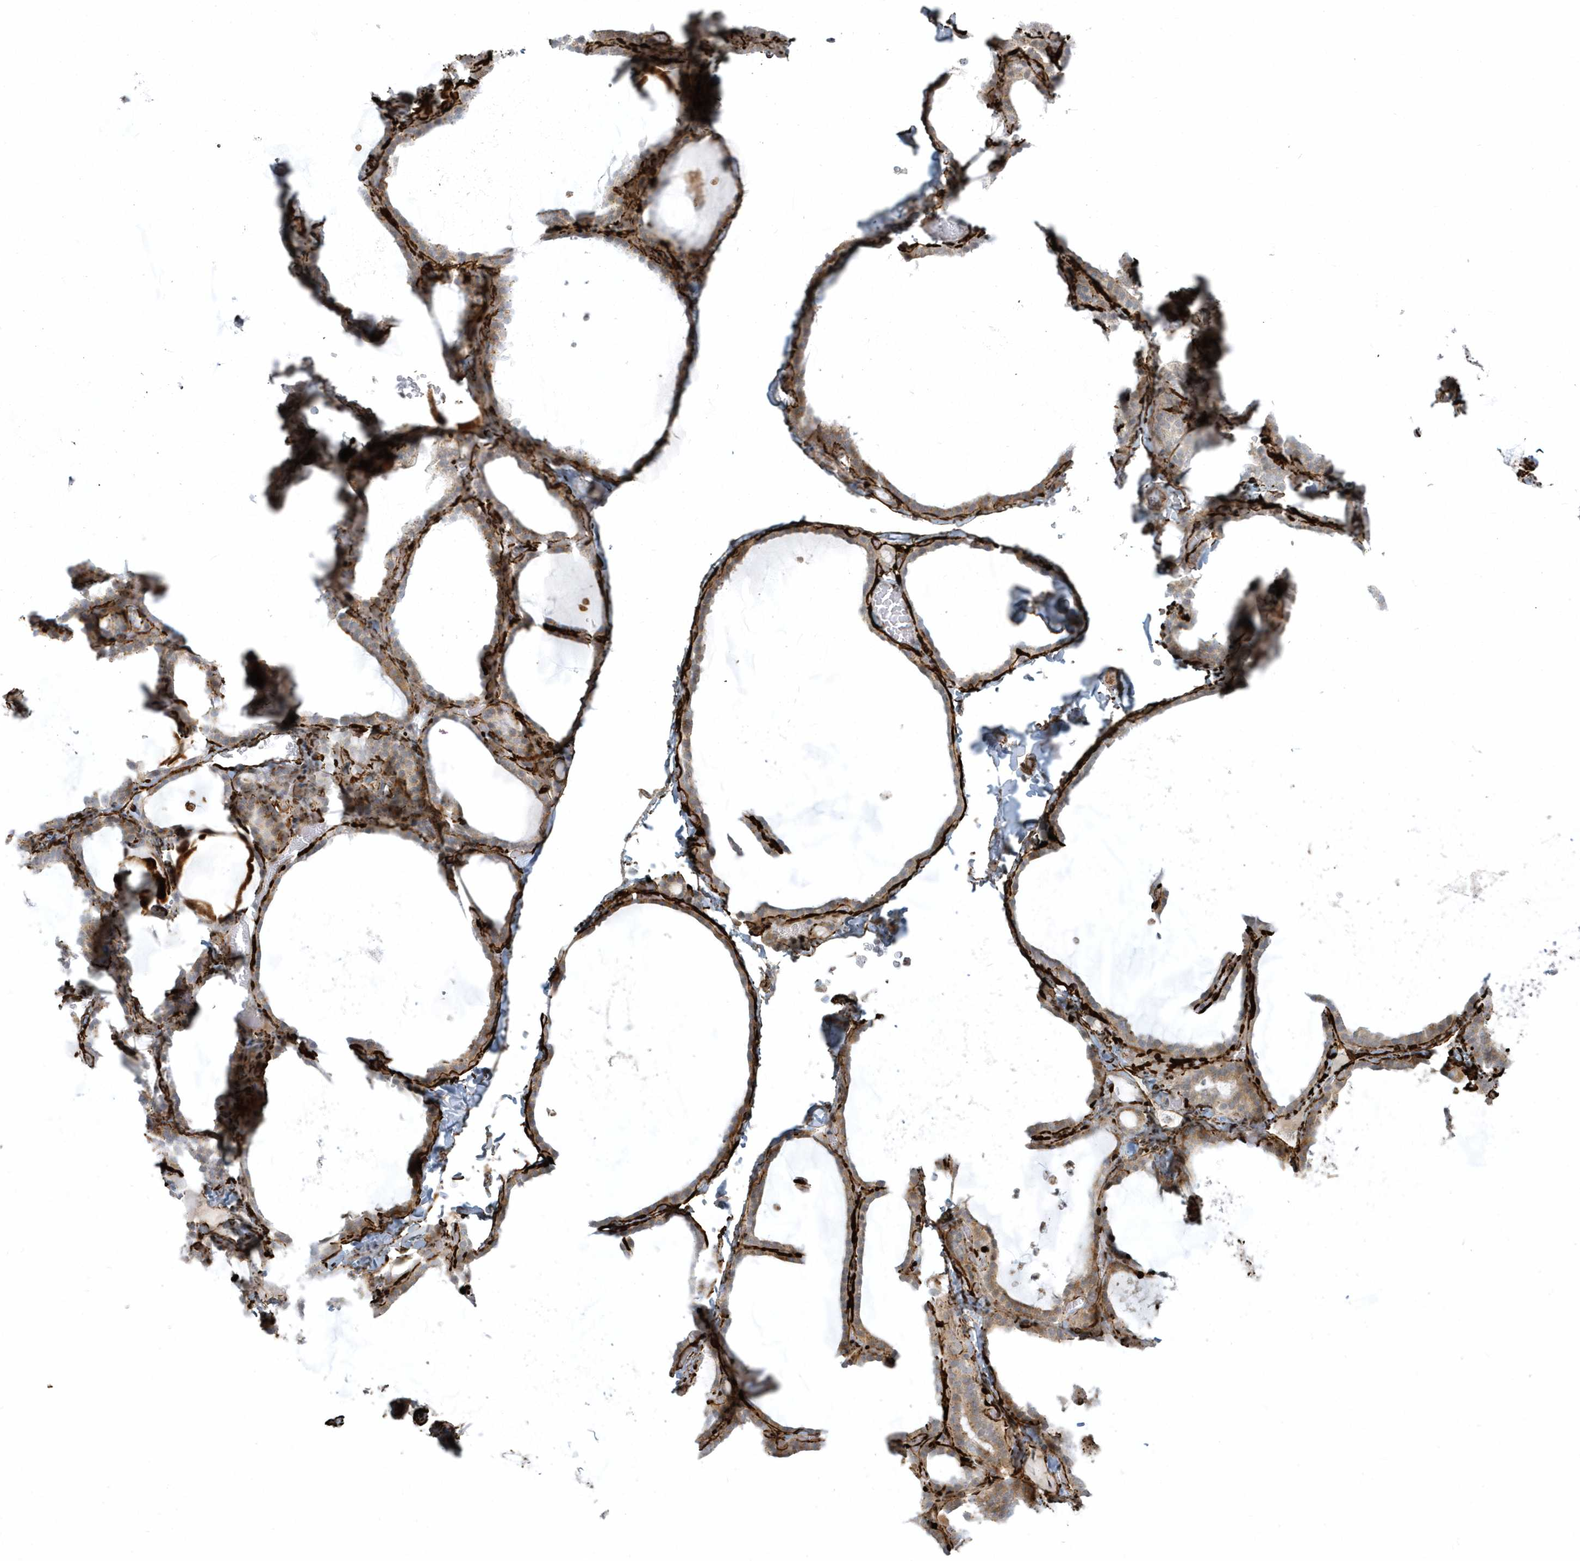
{"staining": {"intensity": "weak", "quantity": "25%-75%", "location": "cytoplasmic/membranous"}, "tissue": "thyroid gland", "cell_type": "Glandular cells", "image_type": "normal", "snomed": [{"axis": "morphology", "description": "Normal tissue, NOS"}, {"axis": "topography", "description": "Thyroid gland"}], "caption": "Immunohistochemistry (IHC) staining of normal thyroid gland, which exhibits low levels of weak cytoplasmic/membranous positivity in about 25%-75% of glandular cells indicating weak cytoplasmic/membranous protein positivity. The staining was performed using DAB (brown) for protein detection and nuclei were counterstained in hematoxylin (blue).", "gene": "MASP2", "patient": {"sex": "female", "age": 22}}